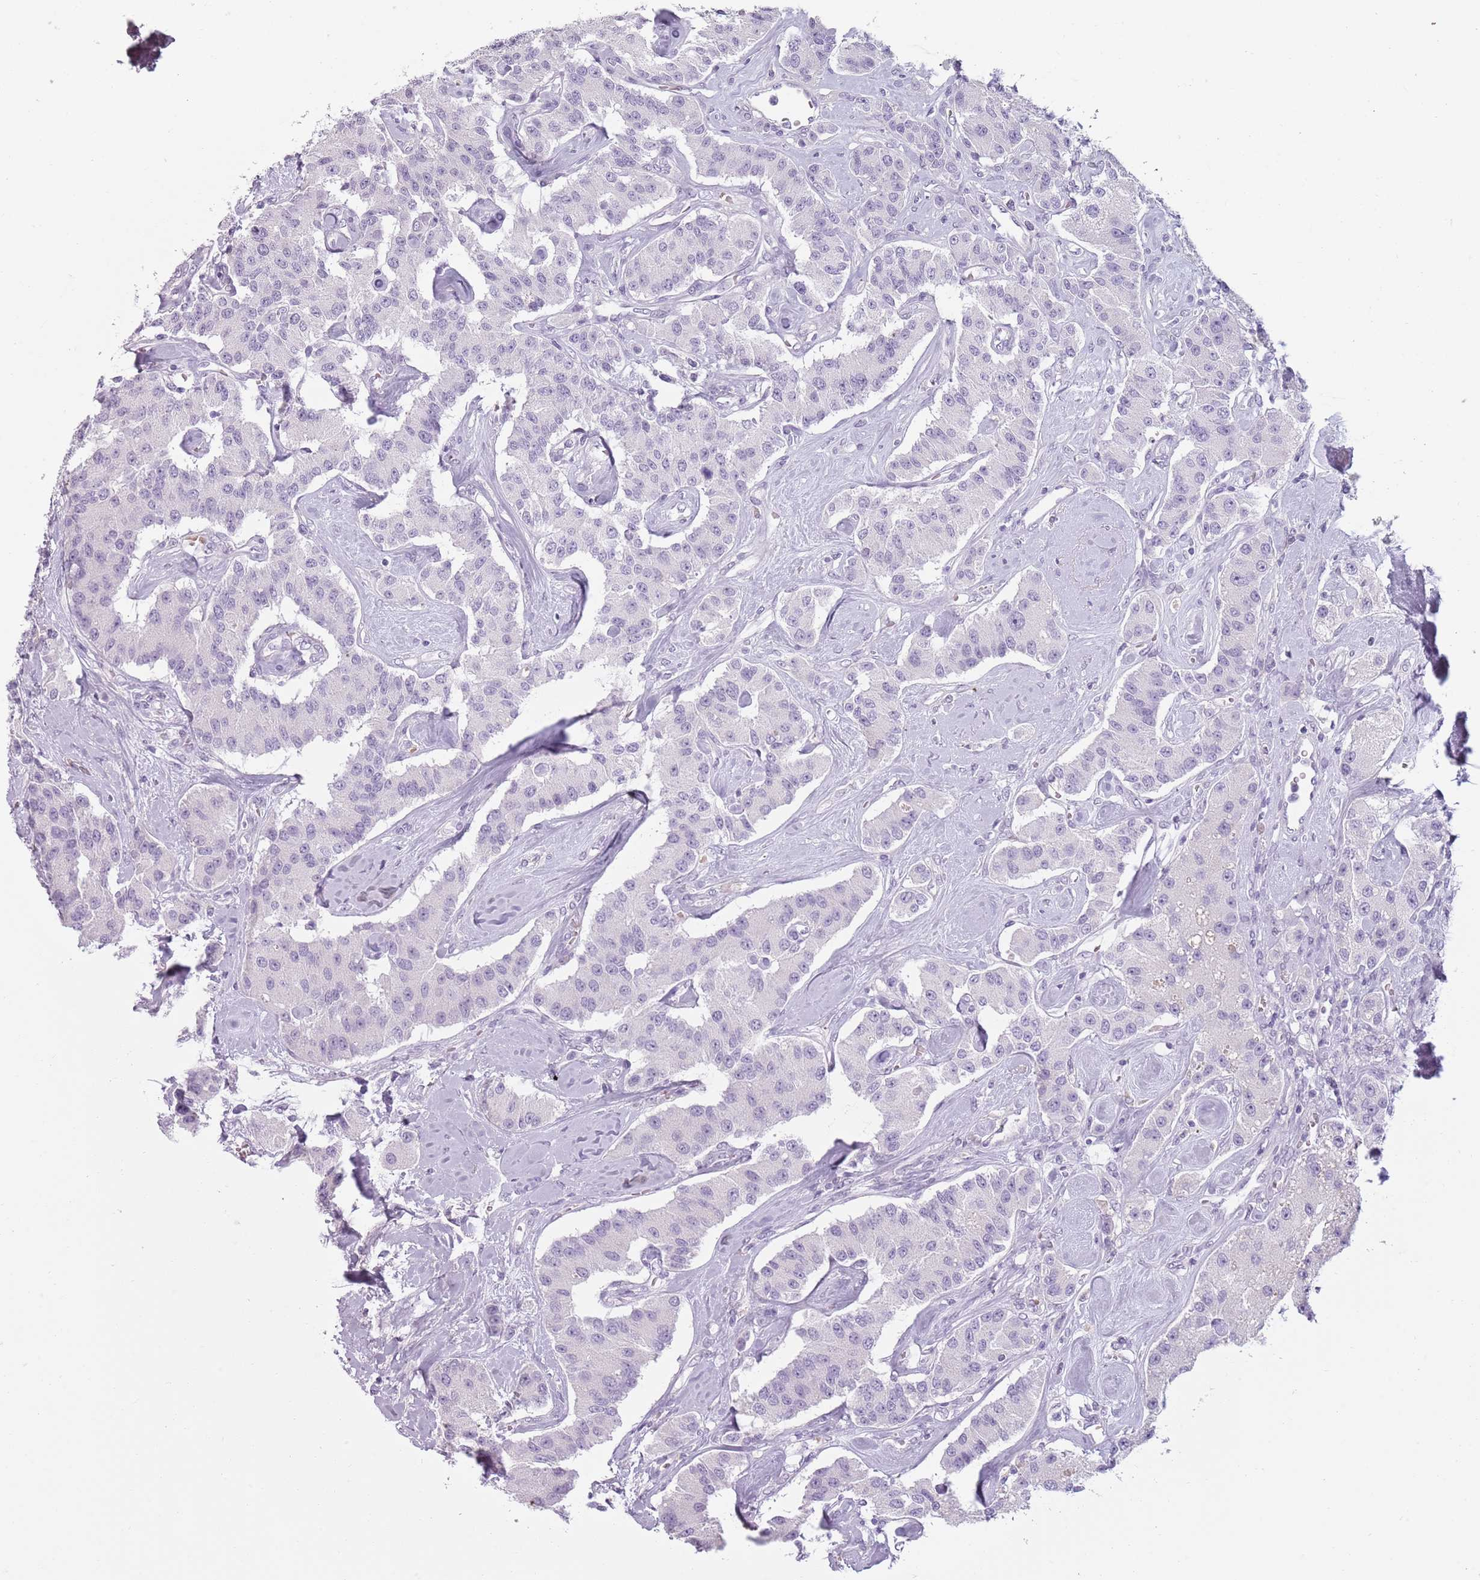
{"staining": {"intensity": "negative", "quantity": "none", "location": "none"}, "tissue": "carcinoid", "cell_type": "Tumor cells", "image_type": "cancer", "snomed": [{"axis": "morphology", "description": "Carcinoid, malignant, NOS"}, {"axis": "topography", "description": "Pancreas"}], "caption": "This is an immunohistochemistry micrograph of human carcinoid. There is no positivity in tumor cells.", "gene": "PIEZO1", "patient": {"sex": "male", "age": 41}}